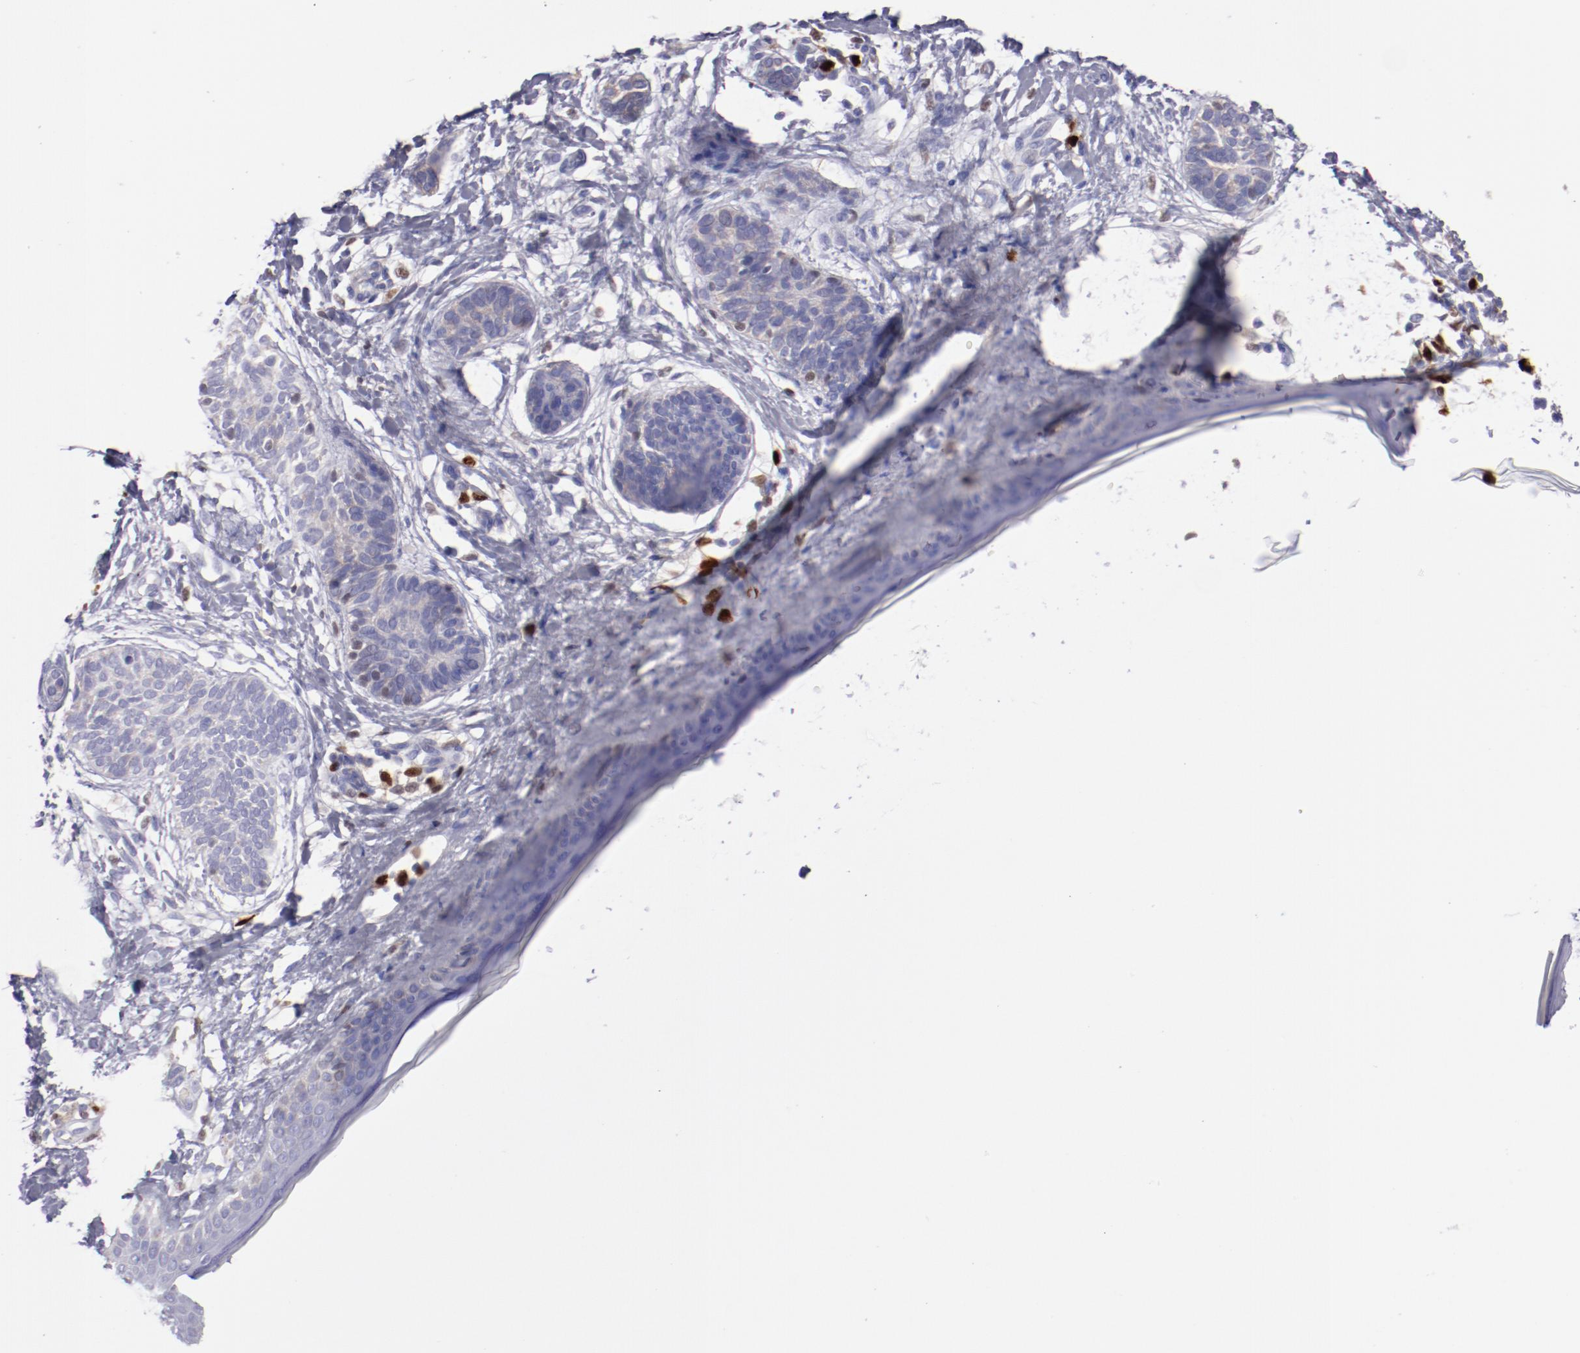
{"staining": {"intensity": "negative", "quantity": "none", "location": "none"}, "tissue": "skin cancer", "cell_type": "Tumor cells", "image_type": "cancer", "snomed": [{"axis": "morphology", "description": "Normal tissue, NOS"}, {"axis": "morphology", "description": "Basal cell carcinoma"}, {"axis": "topography", "description": "Skin"}], "caption": "The immunohistochemistry (IHC) histopathology image has no significant staining in tumor cells of skin basal cell carcinoma tissue.", "gene": "IRF8", "patient": {"sex": "male", "age": 63}}